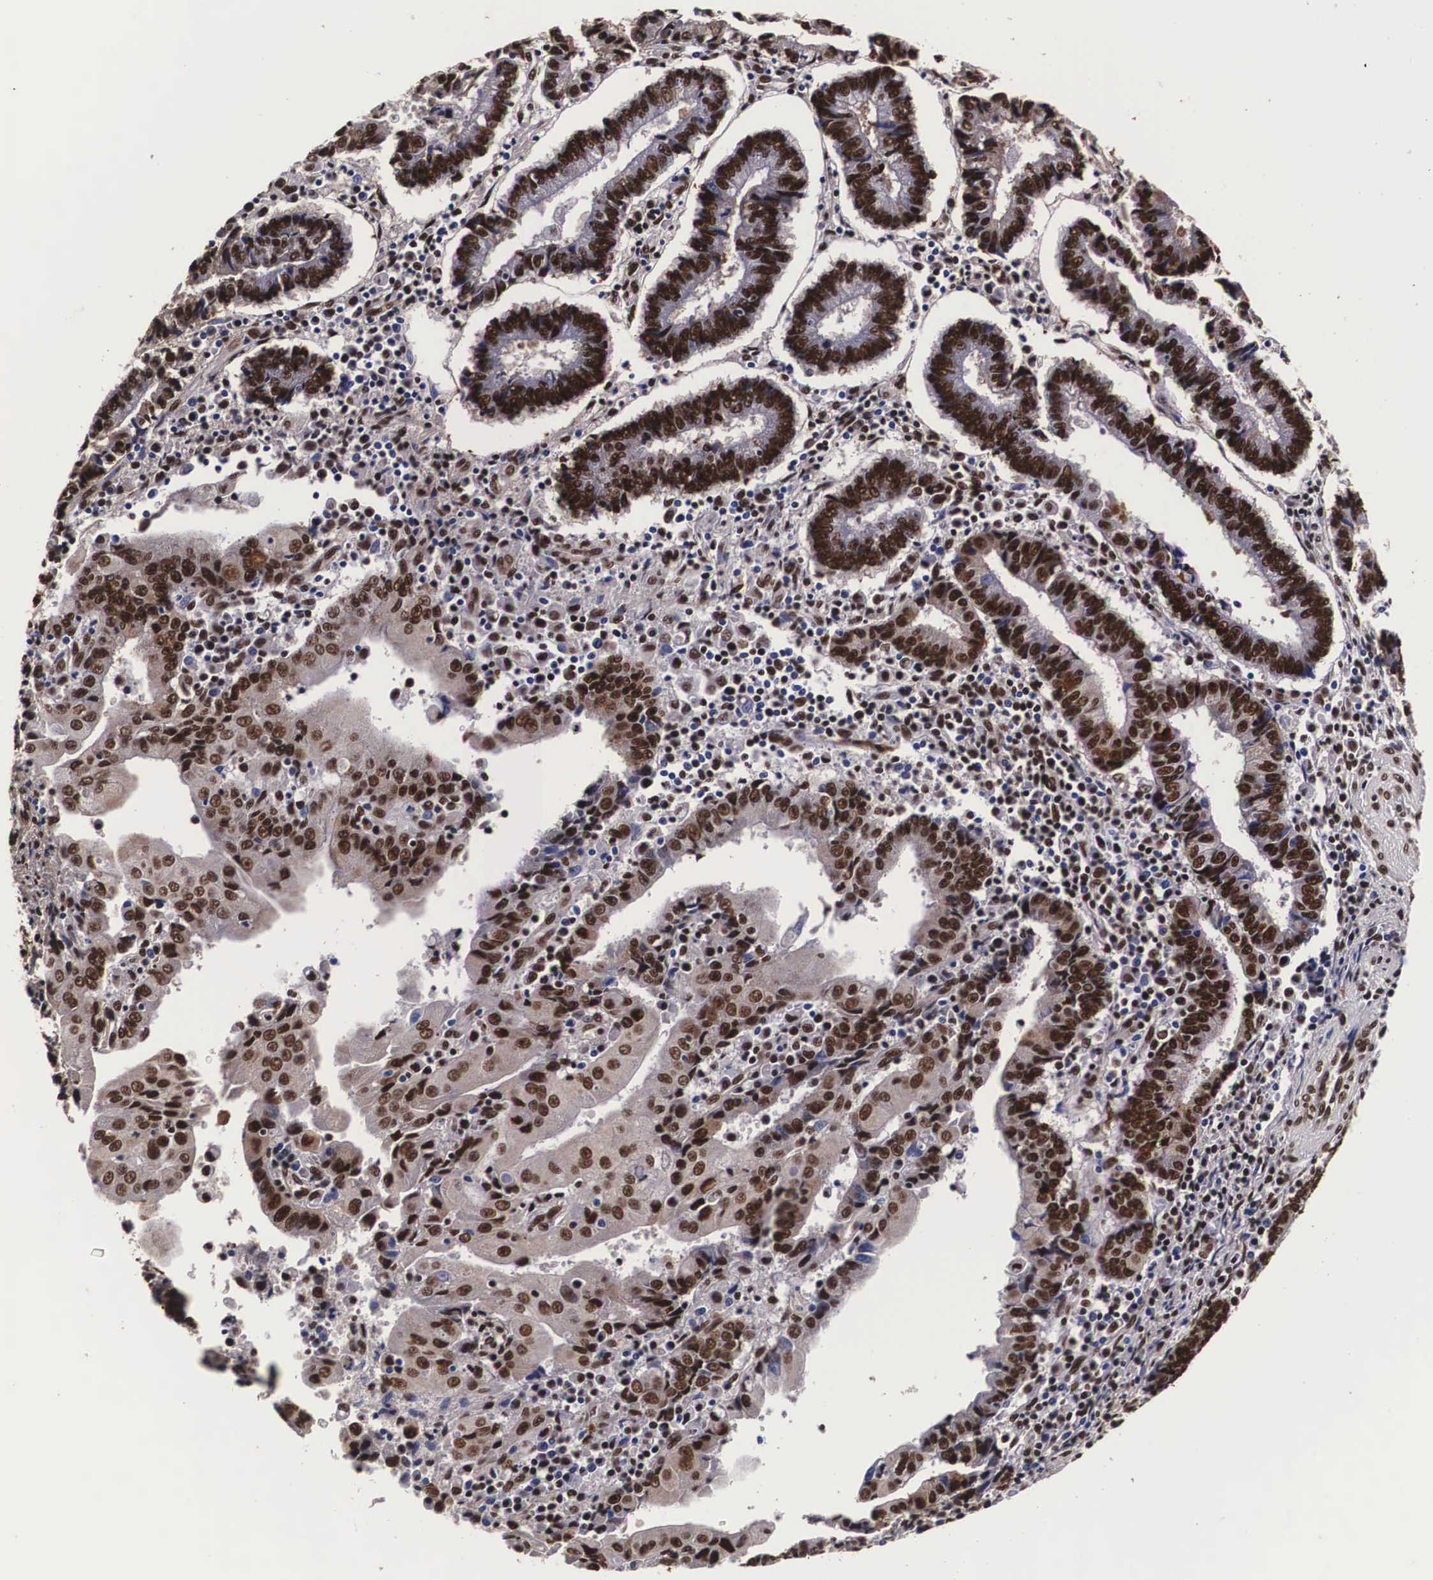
{"staining": {"intensity": "strong", "quantity": ">75%", "location": "cytoplasmic/membranous,nuclear"}, "tissue": "endometrial cancer", "cell_type": "Tumor cells", "image_type": "cancer", "snomed": [{"axis": "morphology", "description": "Adenocarcinoma, NOS"}, {"axis": "topography", "description": "Endometrium"}], "caption": "Immunohistochemical staining of endometrial cancer (adenocarcinoma) demonstrates strong cytoplasmic/membranous and nuclear protein expression in about >75% of tumor cells. (Brightfield microscopy of DAB IHC at high magnification).", "gene": "PABPN1", "patient": {"sex": "female", "age": 75}}